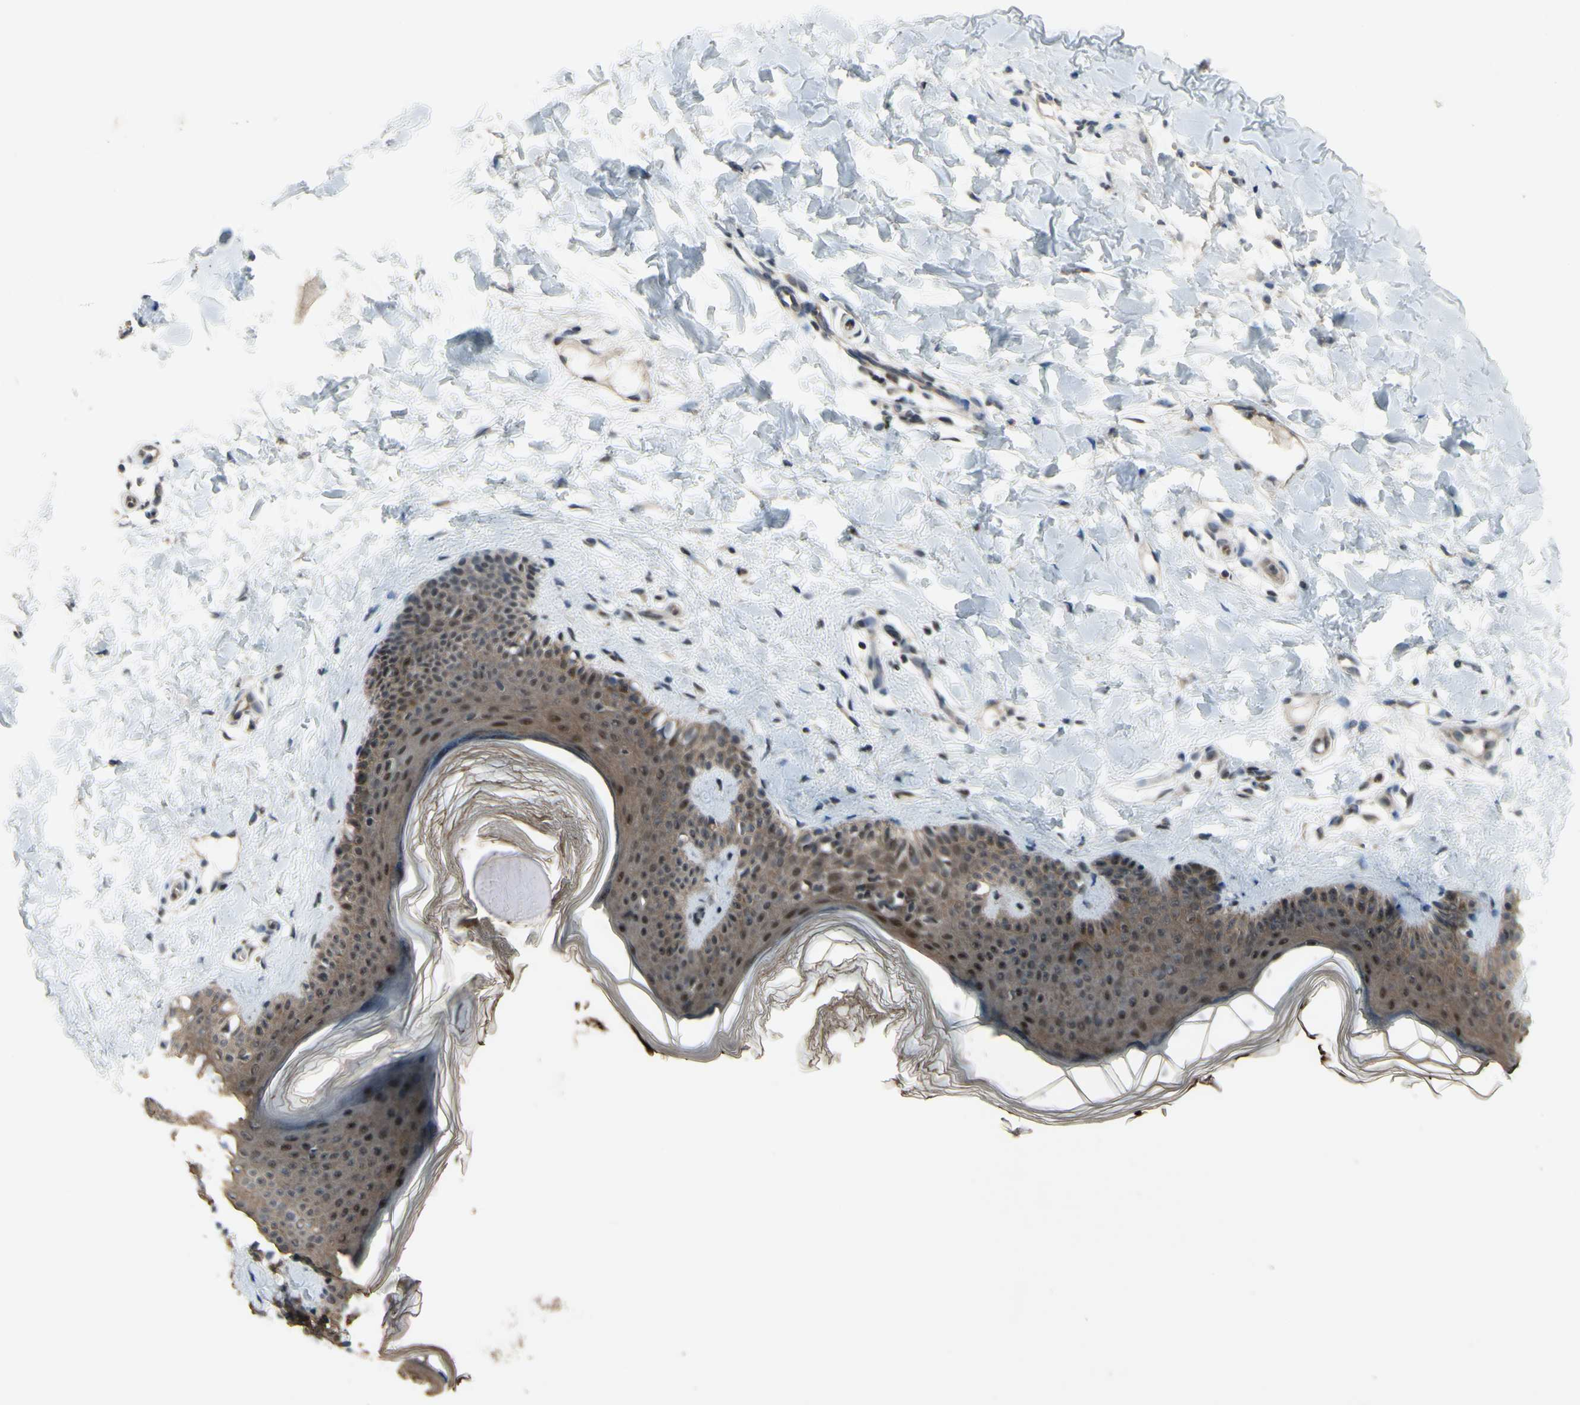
{"staining": {"intensity": "weak", "quantity": ">75%", "location": "cytoplasmic/membranous,nuclear"}, "tissue": "skin", "cell_type": "Fibroblasts", "image_type": "normal", "snomed": [{"axis": "morphology", "description": "Normal tissue, NOS"}, {"axis": "topography", "description": "Skin"}], "caption": "Protein staining shows weak cytoplasmic/membranous,nuclear expression in approximately >75% of fibroblasts in benign skin. The protein of interest is stained brown, and the nuclei are stained in blue (DAB (3,3'-diaminobenzidine) IHC with brightfield microscopy, high magnification).", "gene": "TRDMT1", "patient": {"sex": "male", "age": 16}}